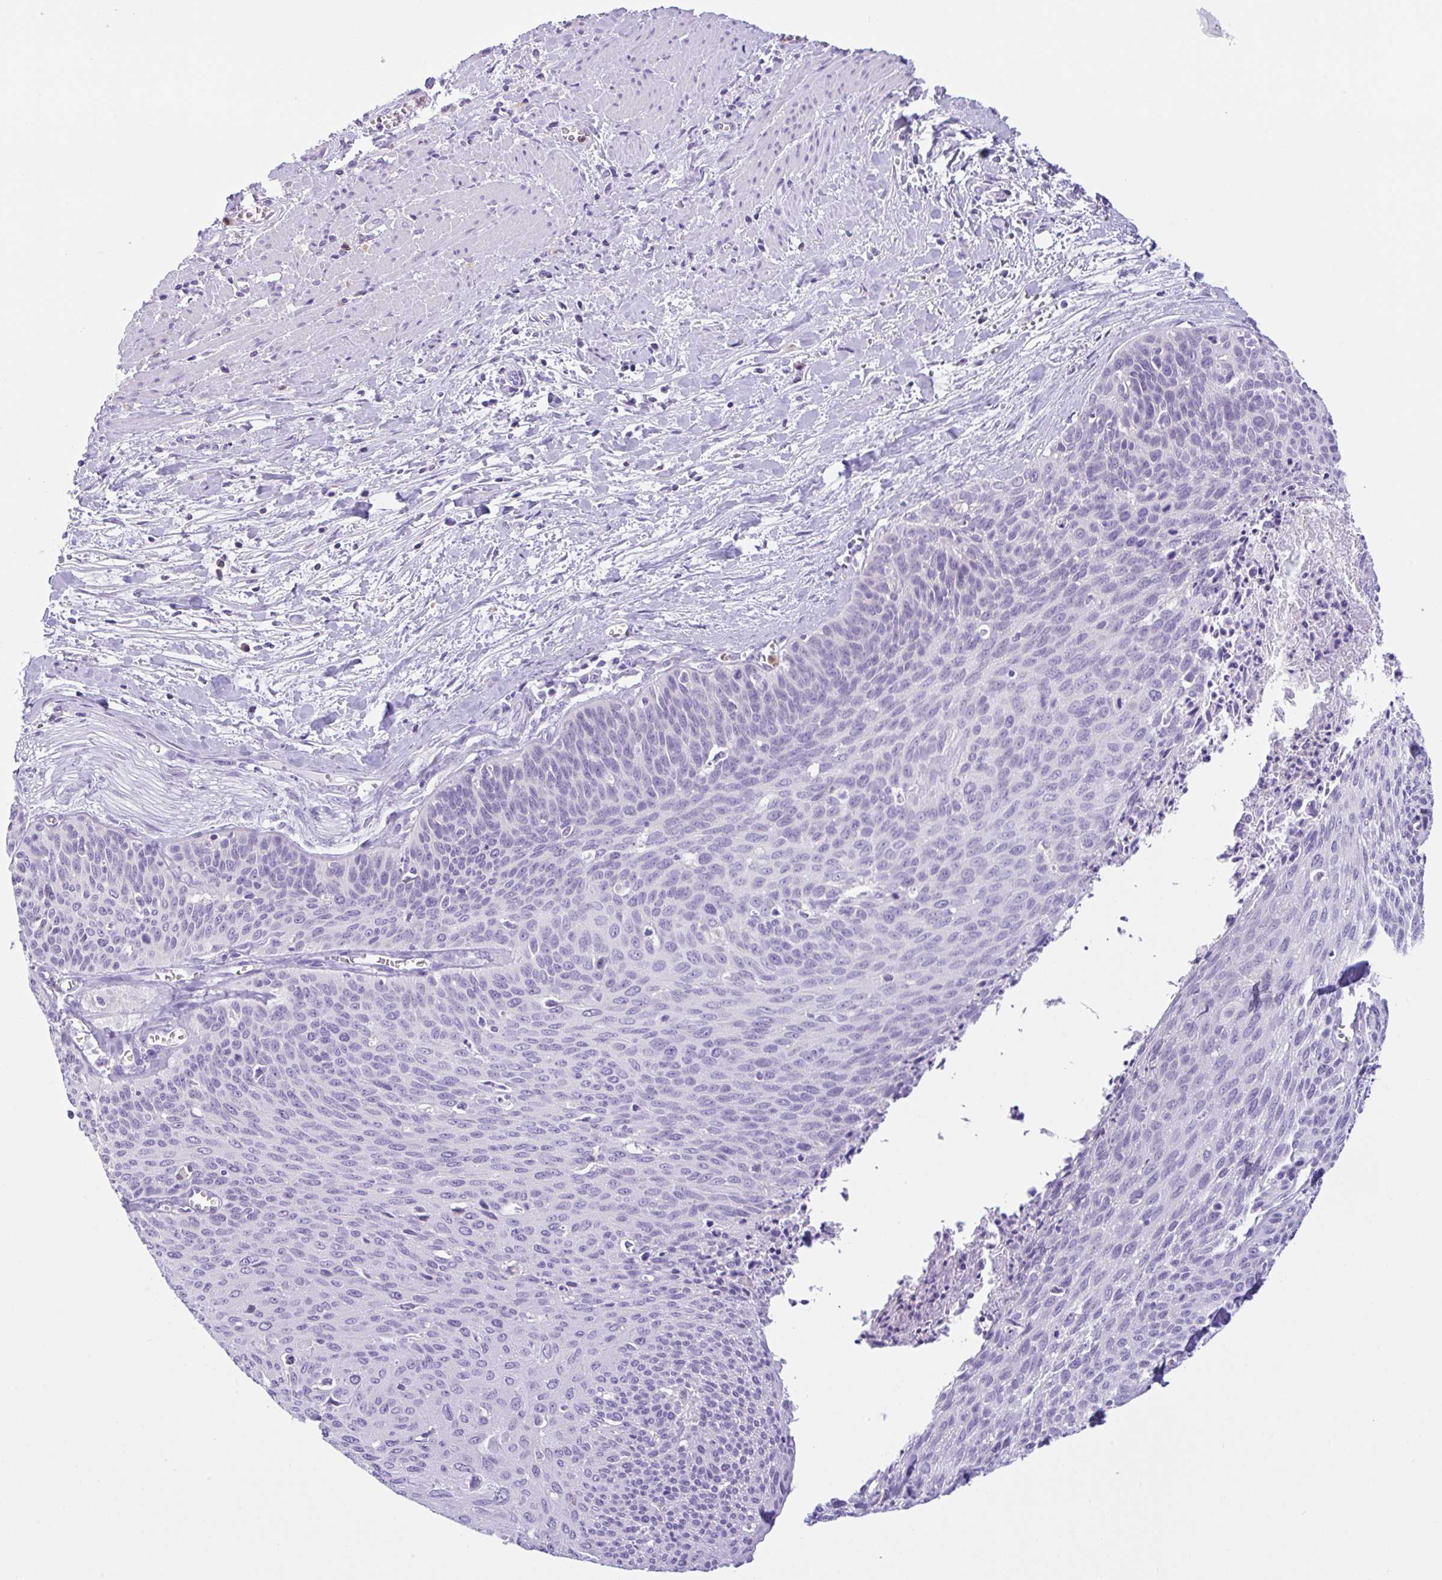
{"staining": {"intensity": "negative", "quantity": "none", "location": "none"}, "tissue": "cervical cancer", "cell_type": "Tumor cells", "image_type": "cancer", "snomed": [{"axis": "morphology", "description": "Squamous cell carcinoma, NOS"}, {"axis": "topography", "description": "Cervix"}], "caption": "Photomicrograph shows no protein expression in tumor cells of cervical cancer tissue. The staining was performed using DAB (3,3'-diaminobenzidine) to visualize the protein expression in brown, while the nuclei were stained in blue with hematoxylin (Magnification: 20x).", "gene": "NCF1", "patient": {"sex": "female", "age": 55}}